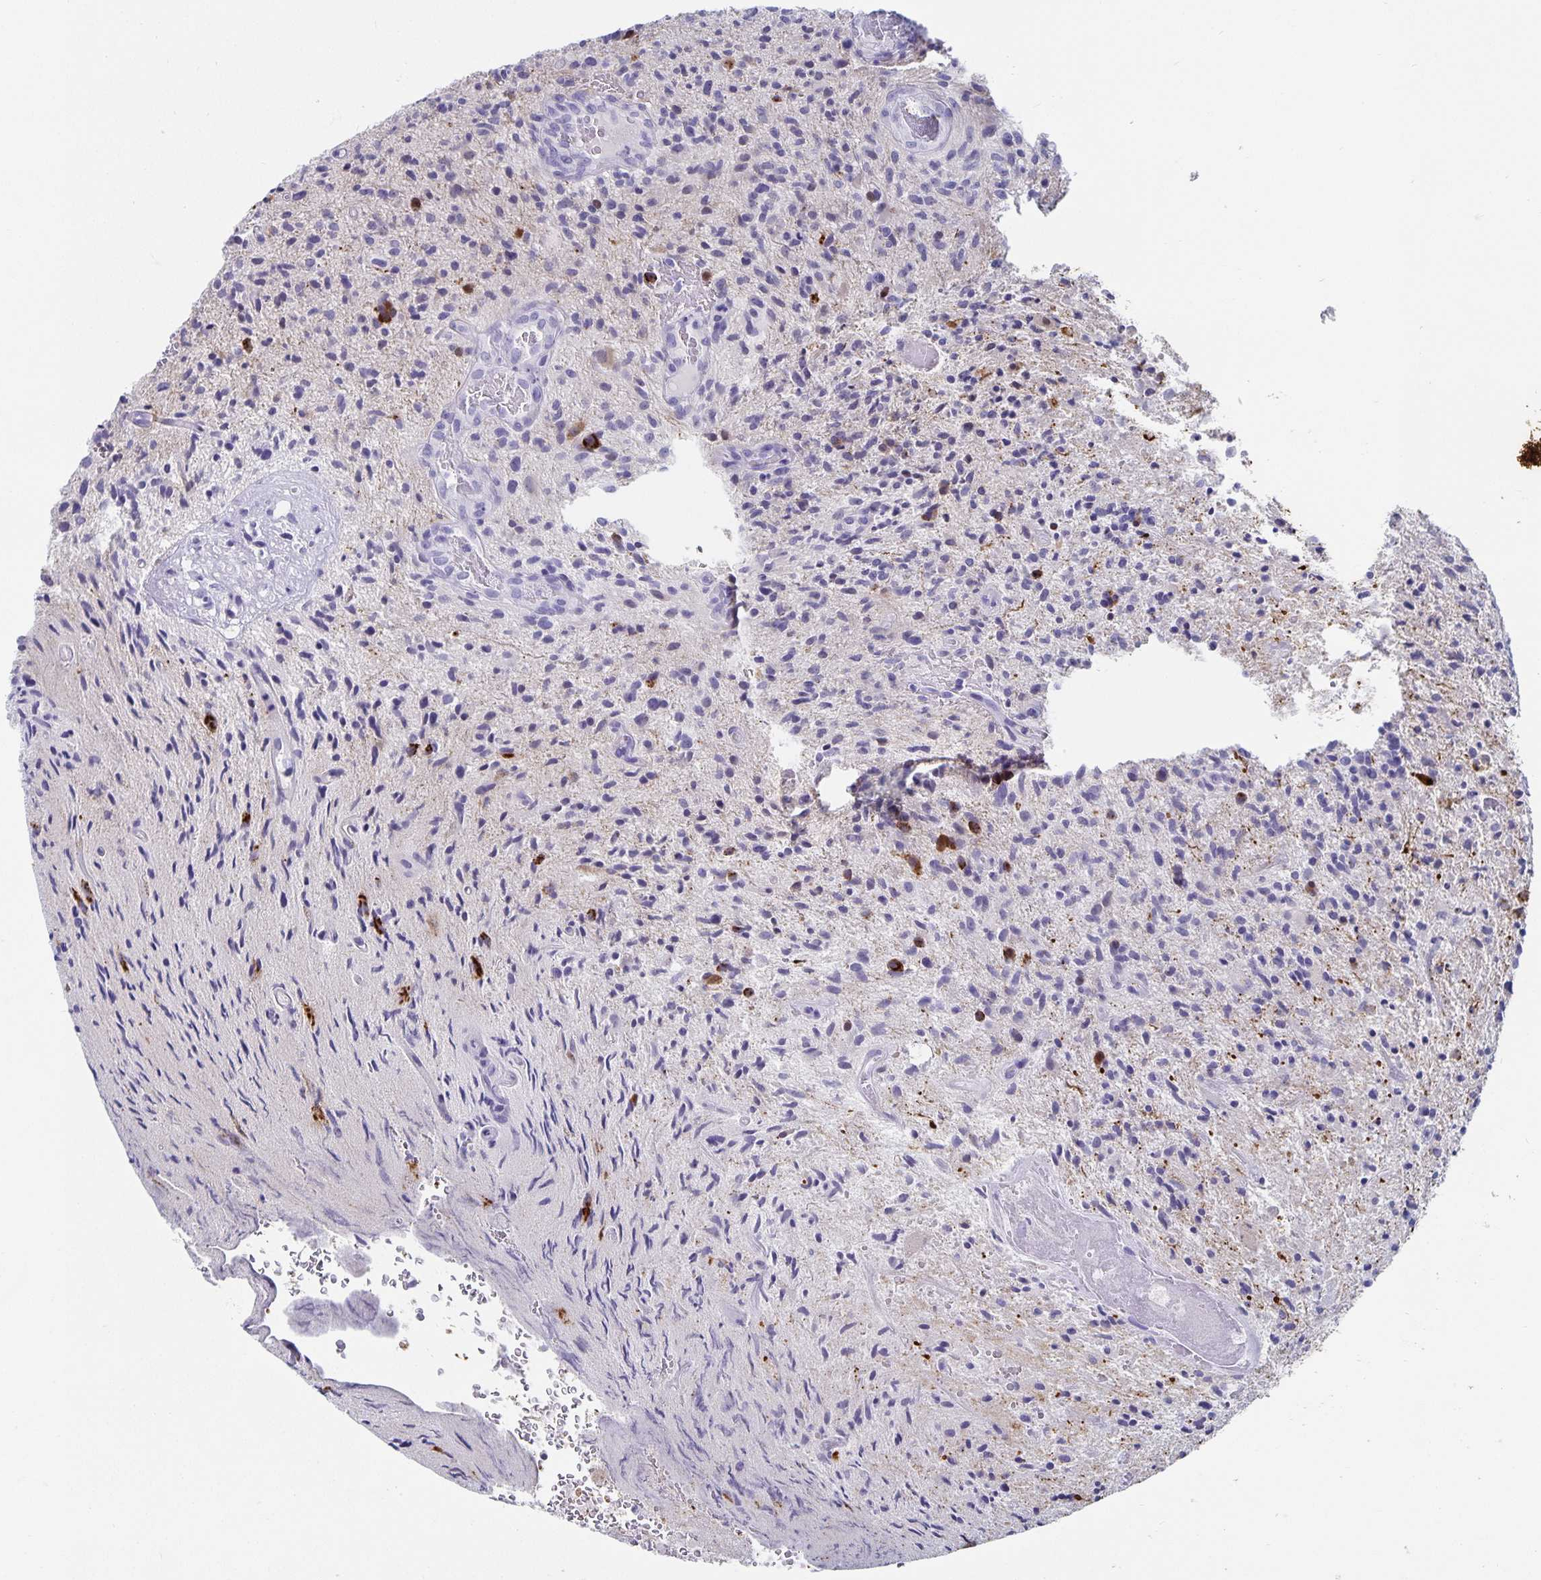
{"staining": {"intensity": "negative", "quantity": "none", "location": "none"}, "tissue": "glioma", "cell_type": "Tumor cells", "image_type": "cancer", "snomed": [{"axis": "morphology", "description": "Glioma, malignant, High grade"}, {"axis": "topography", "description": "Brain"}], "caption": "A histopathology image of human malignant glioma (high-grade) is negative for staining in tumor cells.", "gene": "CHGA", "patient": {"sex": "male", "age": 55}}